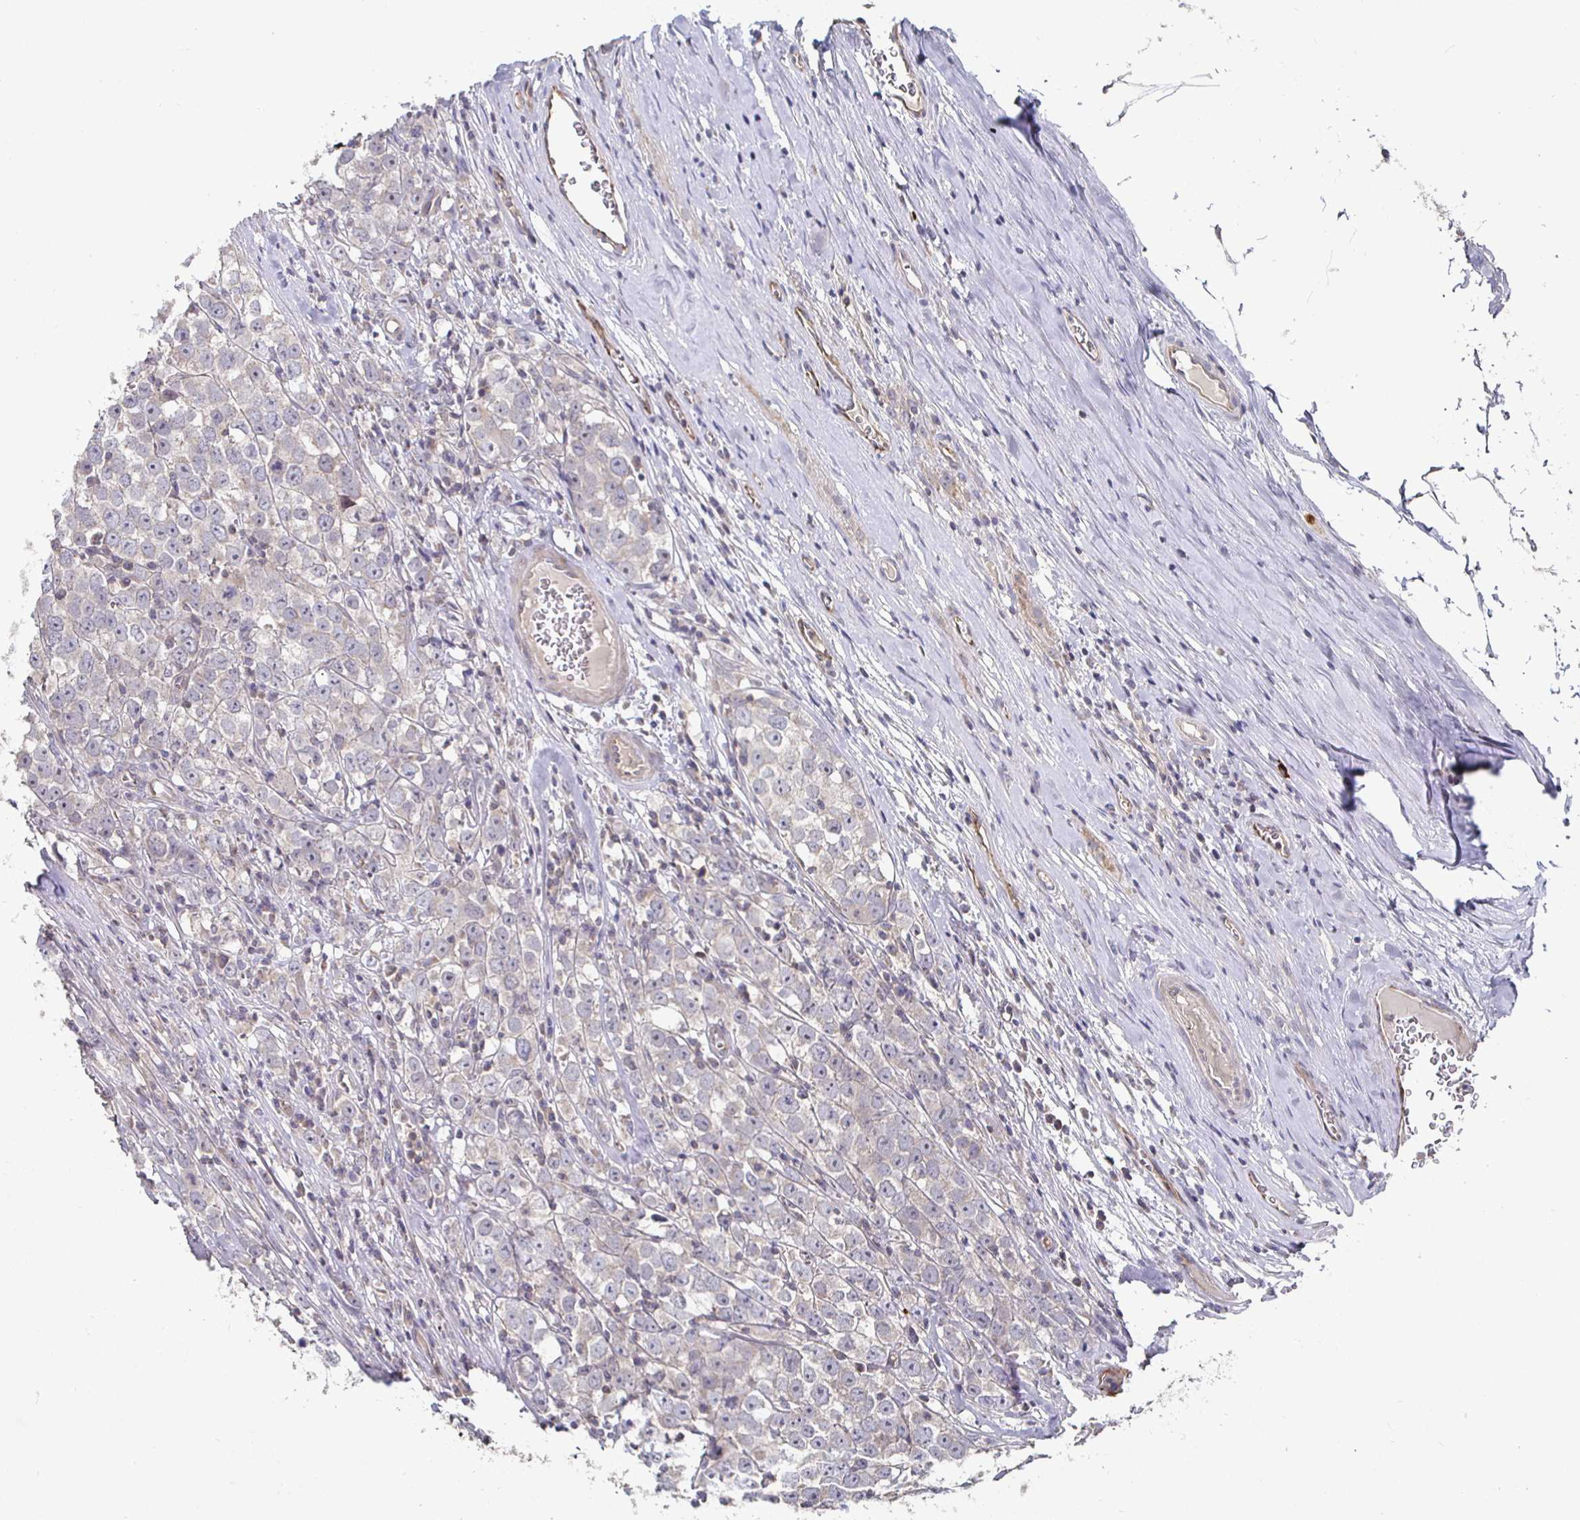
{"staining": {"intensity": "weak", "quantity": "<25%", "location": "cytoplasmic/membranous"}, "tissue": "testis cancer", "cell_type": "Tumor cells", "image_type": "cancer", "snomed": [{"axis": "morphology", "description": "Seminoma, NOS"}, {"axis": "morphology", "description": "Carcinoma, Embryonal, NOS"}, {"axis": "topography", "description": "Testis"}], "caption": "High power microscopy photomicrograph of an immunohistochemistry photomicrograph of testis cancer (embryonal carcinoma), revealing no significant staining in tumor cells. (Brightfield microscopy of DAB (3,3'-diaminobenzidine) immunohistochemistry (IHC) at high magnification).", "gene": "NRSN1", "patient": {"sex": "male", "age": 52}}